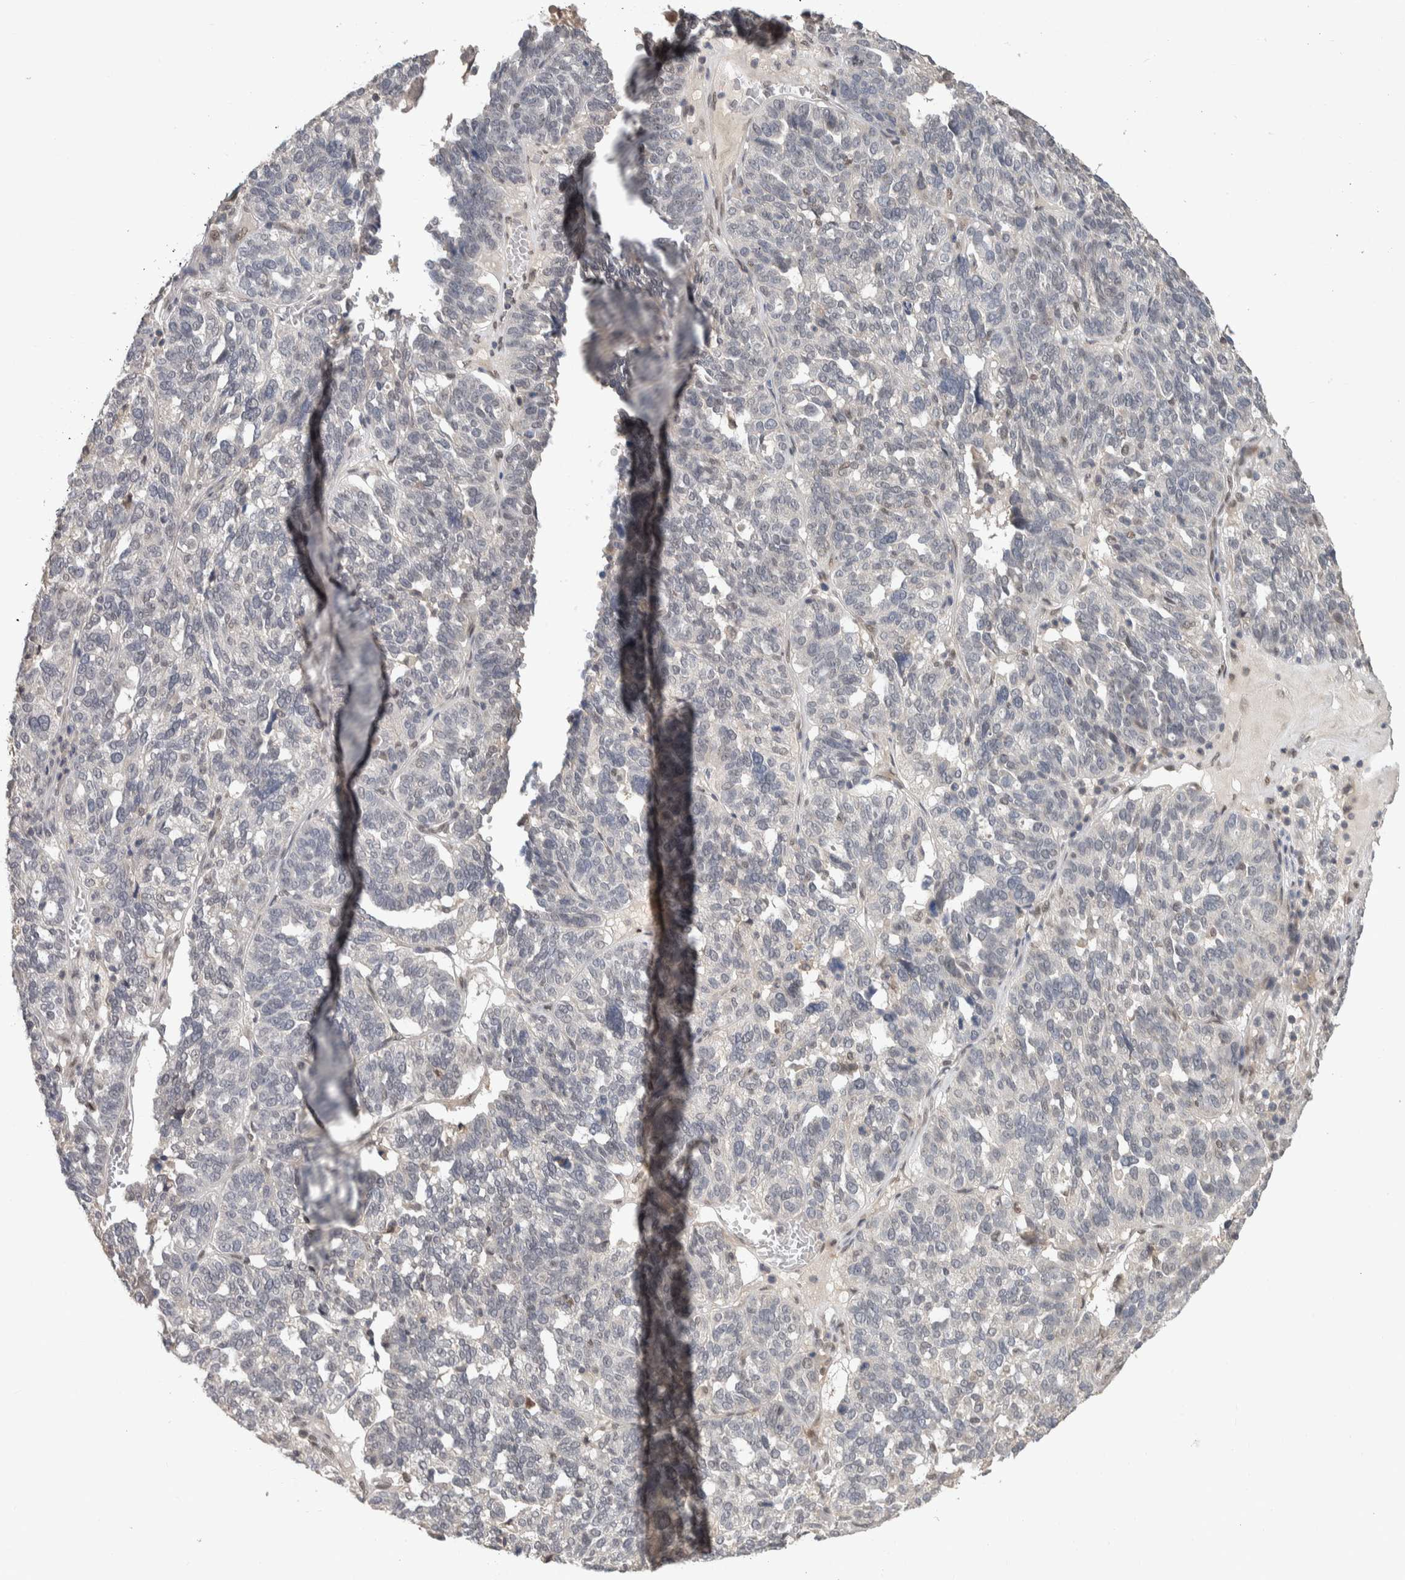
{"staining": {"intensity": "negative", "quantity": "none", "location": "none"}, "tissue": "ovarian cancer", "cell_type": "Tumor cells", "image_type": "cancer", "snomed": [{"axis": "morphology", "description": "Cystadenocarcinoma, serous, NOS"}, {"axis": "topography", "description": "Ovary"}], "caption": "Immunohistochemistry (IHC) photomicrograph of human ovarian cancer (serous cystadenocarcinoma) stained for a protein (brown), which shows no positivity in tumor cells.", "gene": "CYSRT1", "patient": {"sex": "female", "age": 59}}